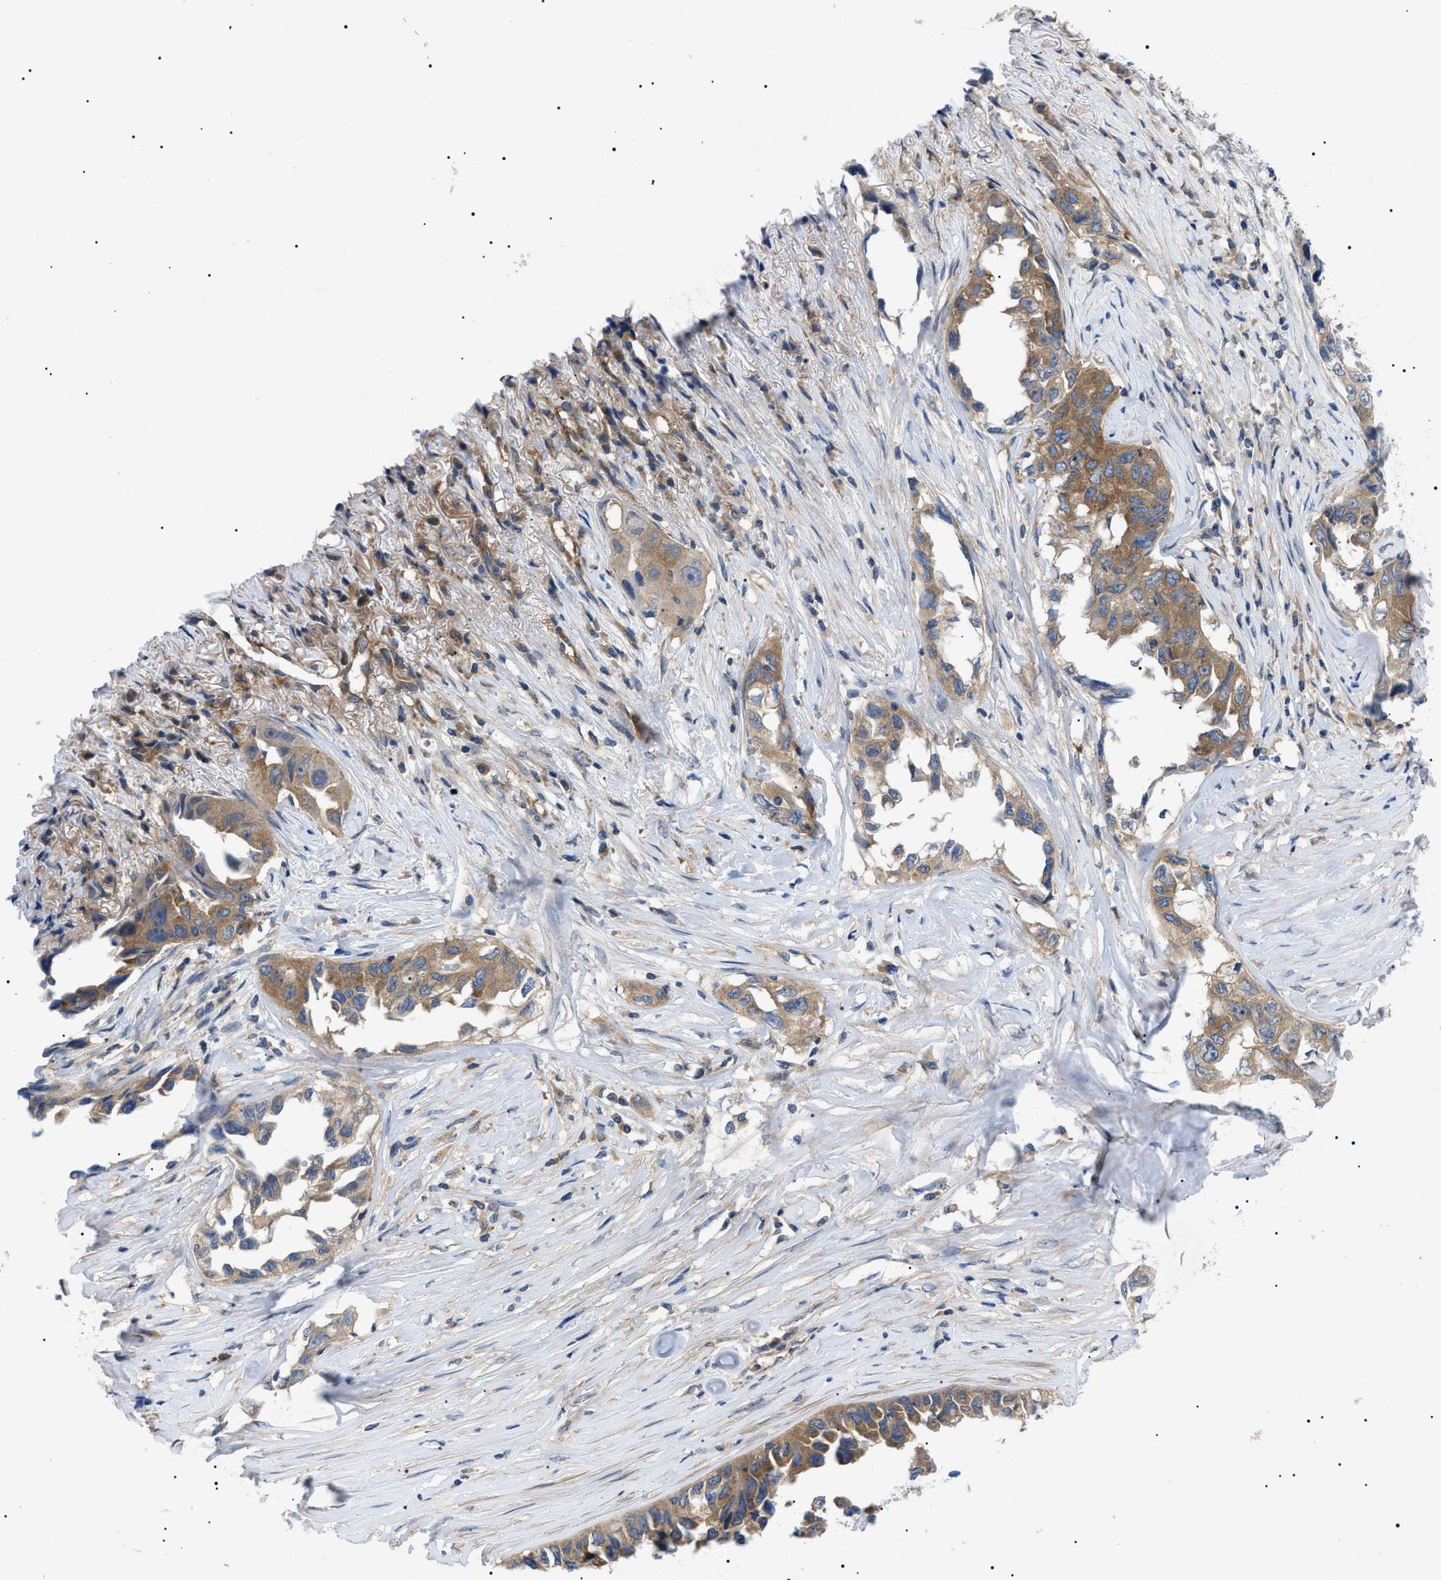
{"staining": {"intensity": "moderate", "quantity": ">75%", "location": "cytoplasmic/membranous"}, "tissue": "lung cancer", "cell_type": "Tumor cells", "image_type": "cancer", "snomed": [{"axis": "morphology", "description": "Adenocarcinoma, NOS"}, {"axis": "topography", "description": "Lung"}], "caption": "IHC histopathology image of human lung cancer stained for a protein (brown), which reveals medium levels of moderate cytoplasmic/membranous staining in about >75% of tumor cells.", "gene": "RIPK1", "patient": {"sex": "female", "age": 51}}